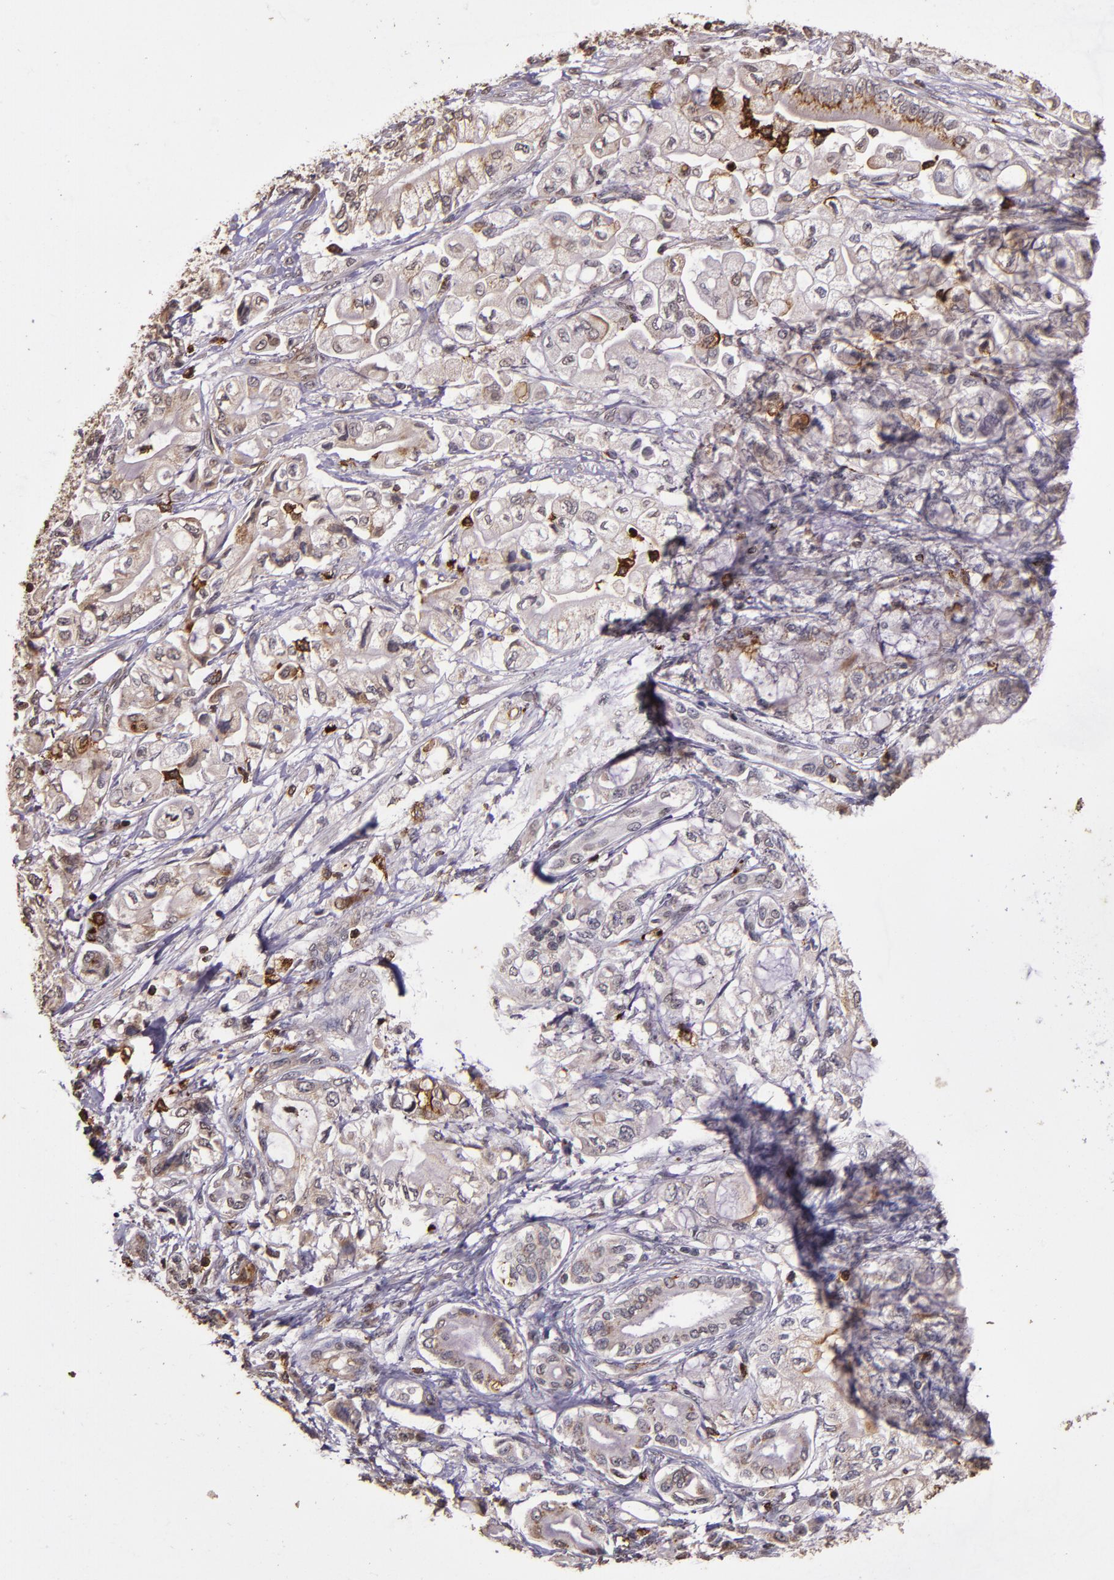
{"staining": {"intensity": "weak", "quantity": "<25%", "location": "cytoplasmic/membranous"}, "tissue": "pancreatic cancer", "cell_type": "Tumor cells", "image_type": "cancer", "snomed": [{"axis": "morphology", "description": "Adenocarcinoma, NOS"}, {"axis": "topography", "description": "Pancreas"}], "caption": "An immunohistochemistry (IHC) histopathology image of pancreatic adenocarcinoma is shown. There is no staining in tumor cells of pancreatic adenocarcinoma.", "gene": "SLC2A3", "patient": {"sex": "male", "age": 79}}